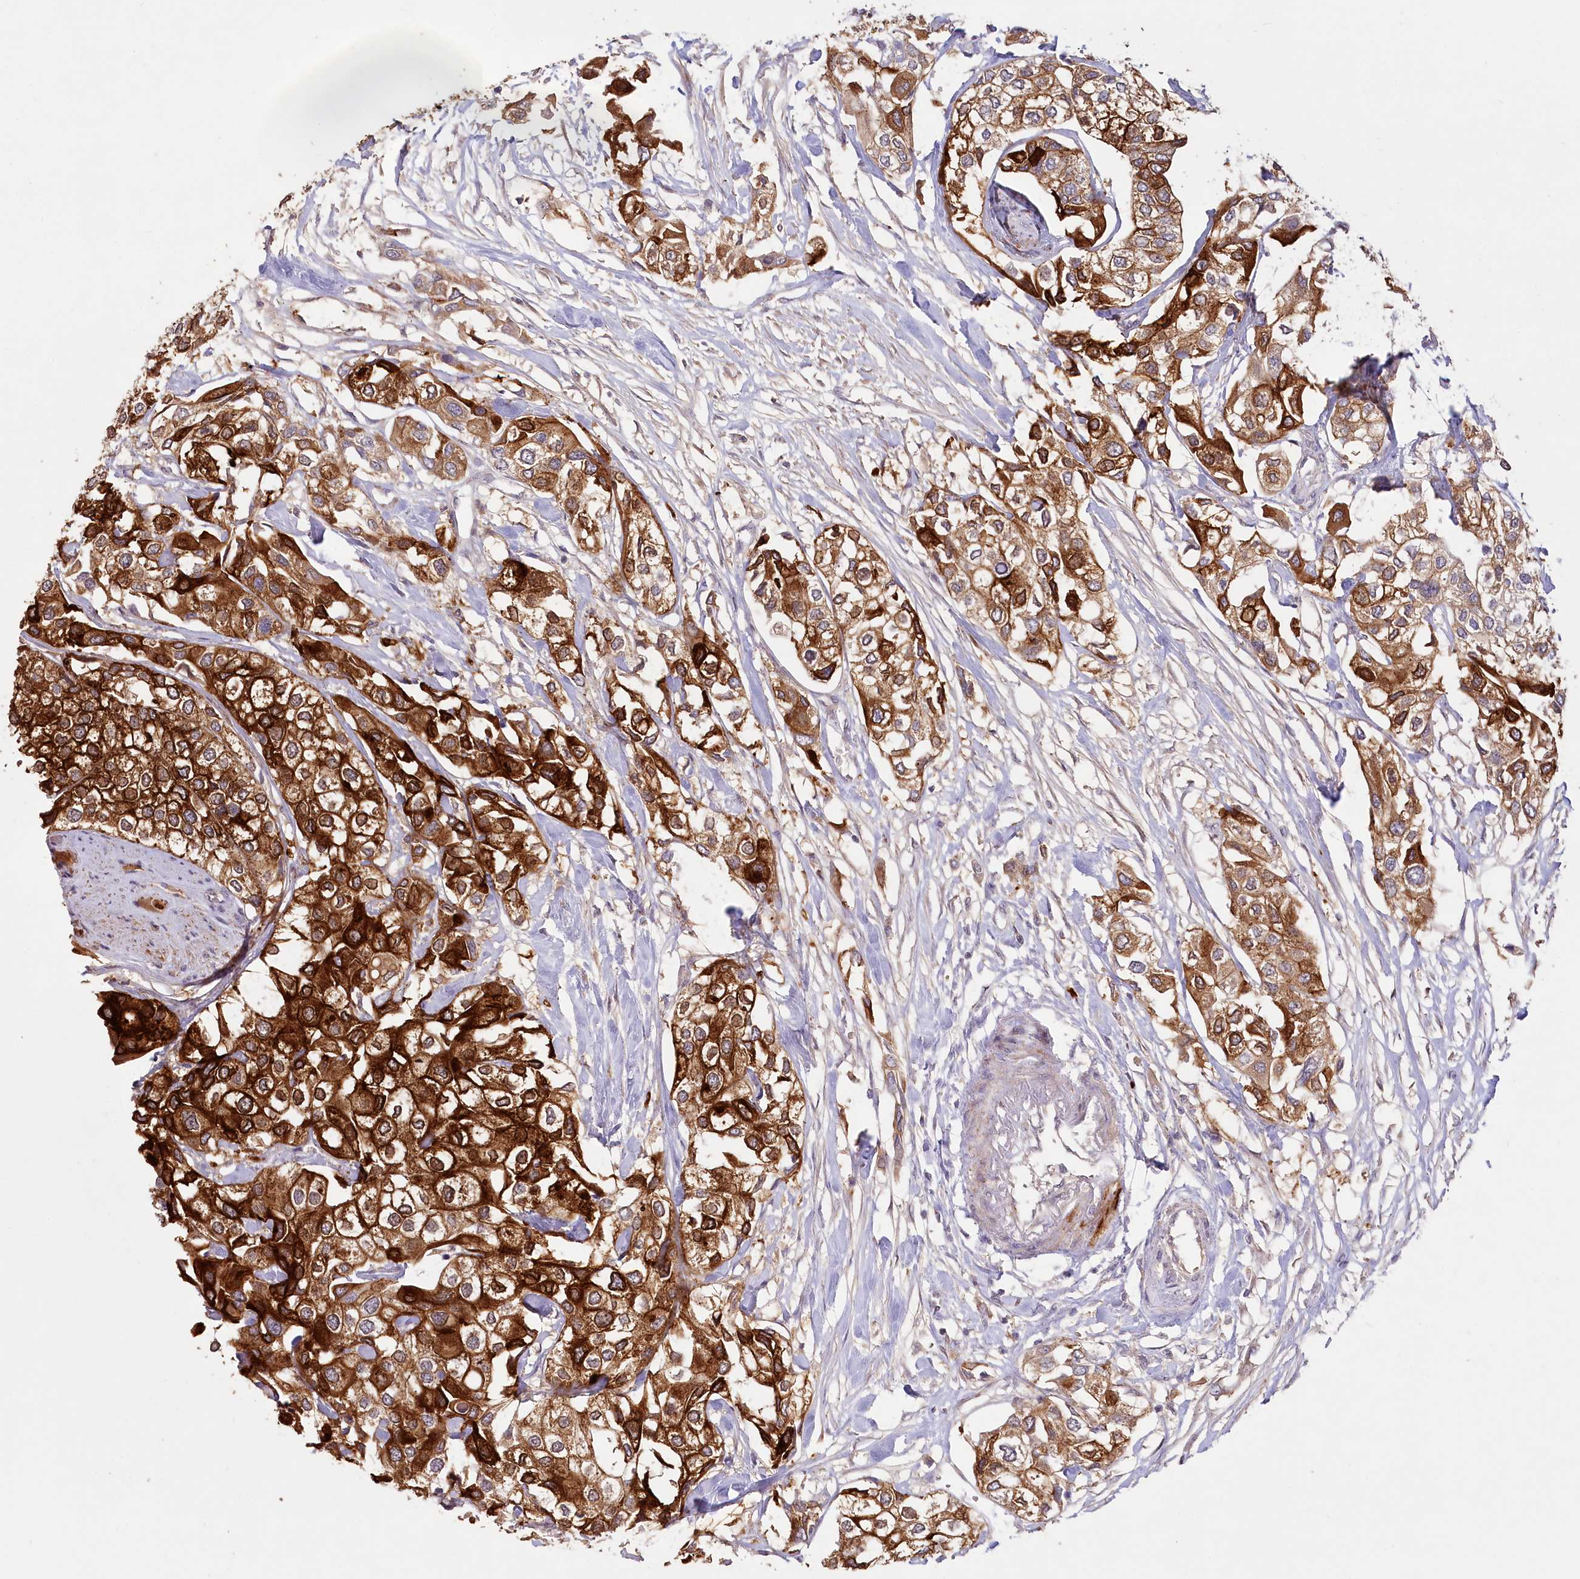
{"staining": {"intensity": "strong", "quantity": ">75%", "location": "cytoplasmic/membranous"}, "tissue": "urothelial cancer", "cell_type": "Tumor cells", "image_type": "cancer", "snomed": [{"axis": "morphology", "description": "Urothelial carcinoma, High grade"}, {"axis": "topography", "description": "Urinary bladder"}], "caption": "Immunohistochemical staining of human urothelial cancer reveals high levels of strong cytoplasmic/membranous protein staining in about >75% of tumor cells. Using DAB (3,3'-diaminobenzidine) (brown) and hematoxylin (blue) stains, captured at high magnification using brightfield microscopy.", "gene": "IRAK1BP1", "patient": {"sex": "male", "age": 64}}